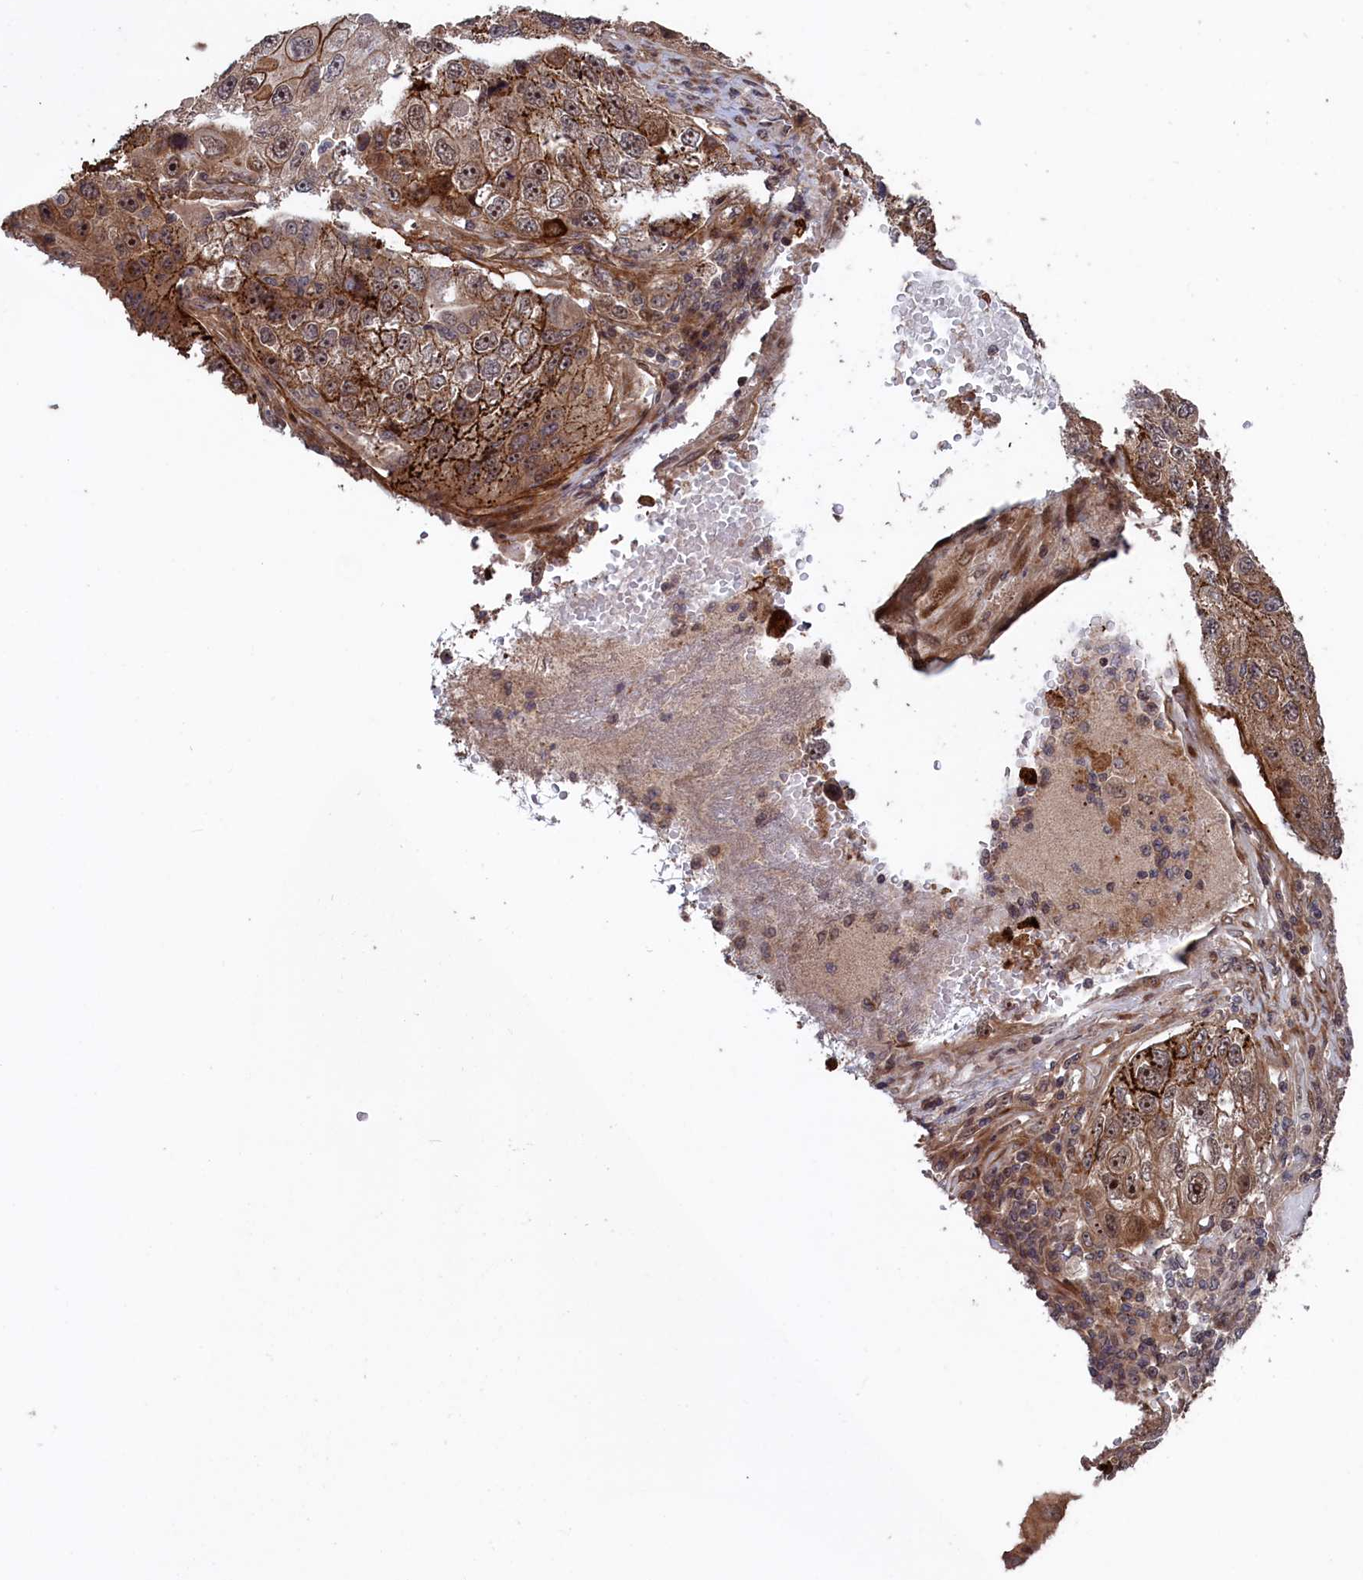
{"staining": {"intensity": "moderate", "quantity": ">75%", "location": "cytoplasmic/membranous,nuclear"}, "tissue": "lung cancer", "cell_type": "Tumor cells", "image_type": "cancer", "snomed": [{"axis": "morphology", "description": "Squamous cell carcinoma, NOS"}, {"axis": "topography", "description": "Lung"}], "caption": "Immunohistochemical staining of human lung cancer (squamous cell carcinoma) shows medium levels of moderate cytoplasmic/membranous and nuclear protein expression in about >75% of tumor cells.", "gene": "LSG1", "patient": {"sex": "male", "age": 61}}